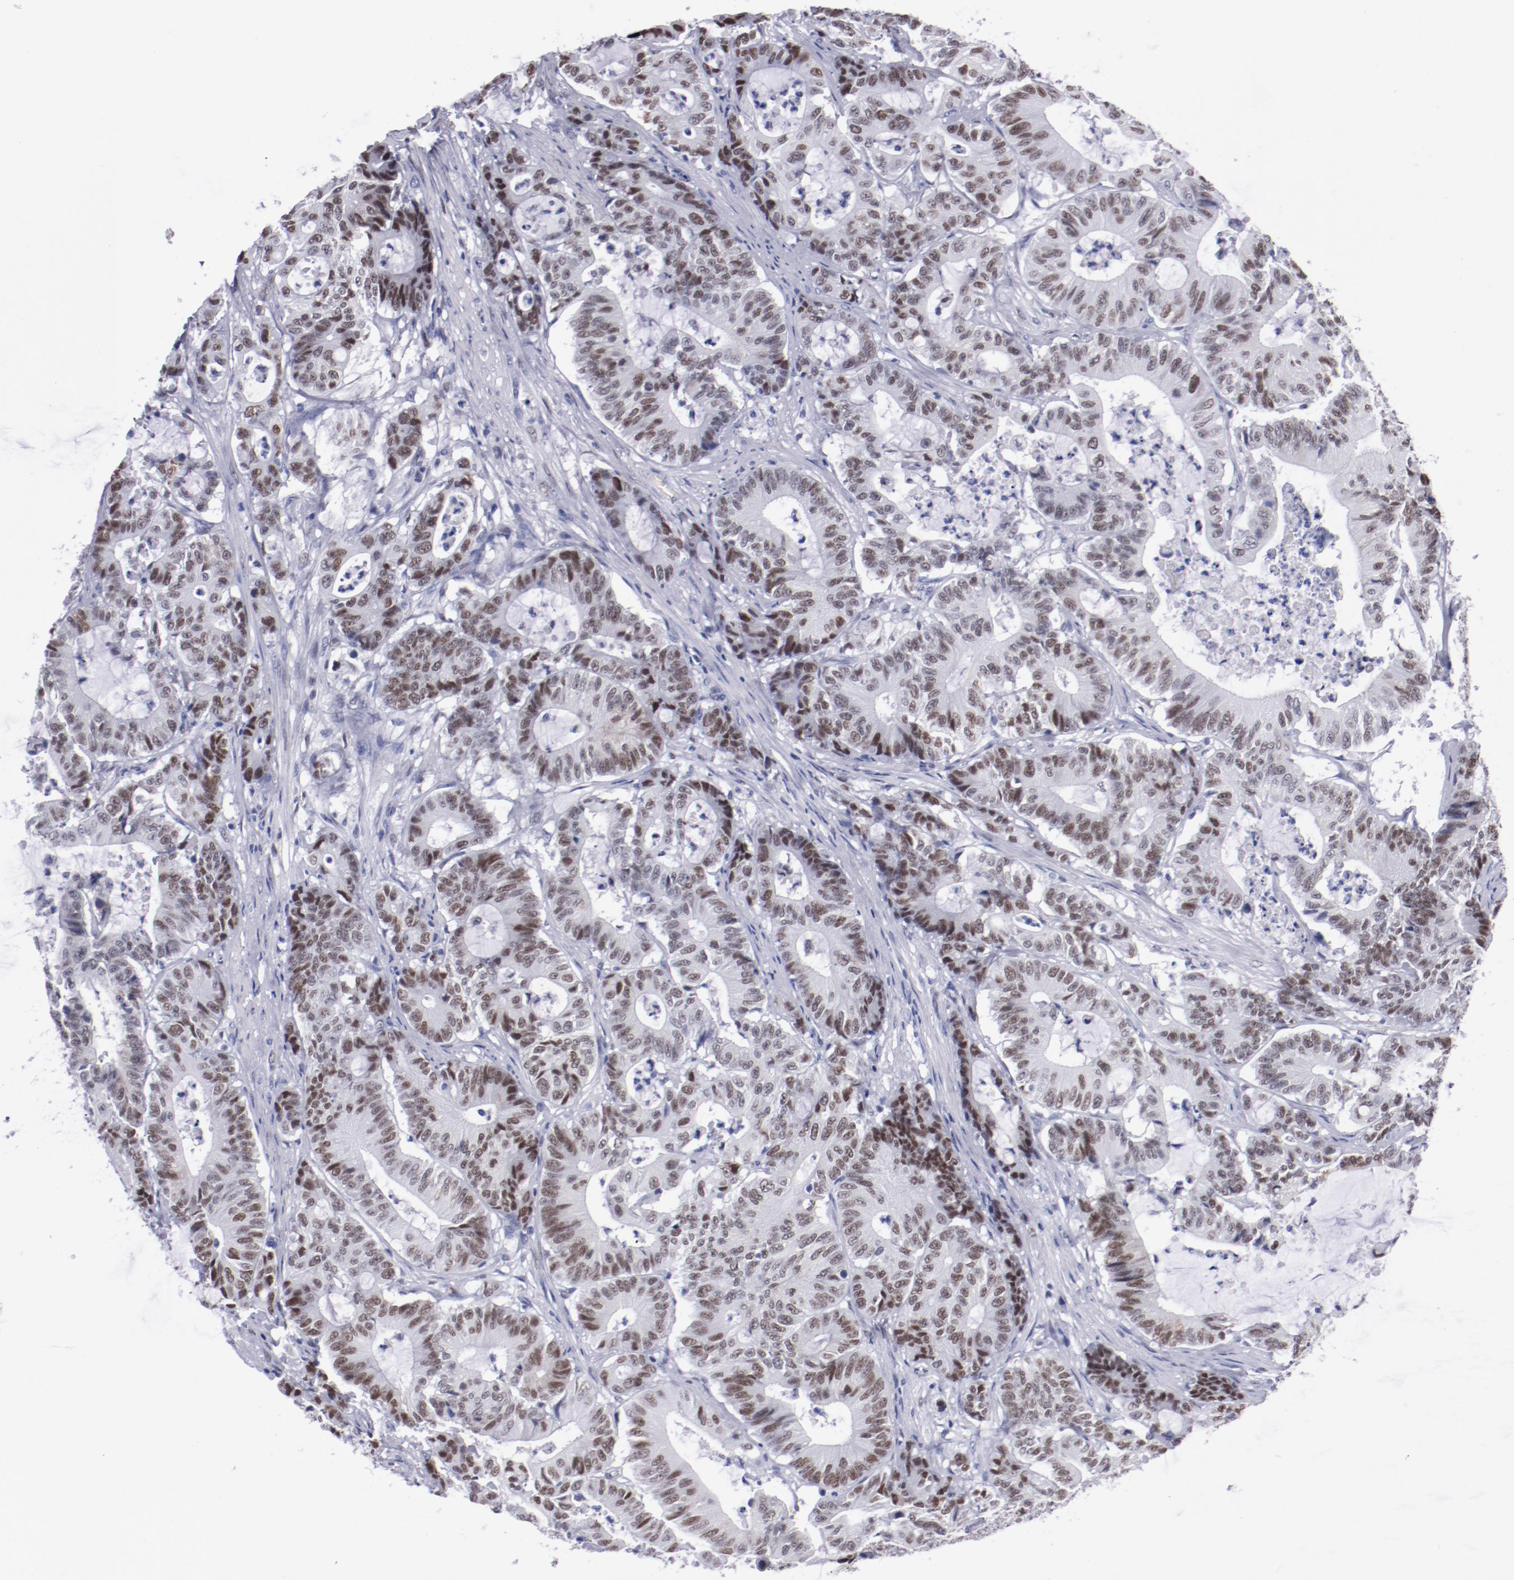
{"staining": {"intensity": "moderate", "quantity": ">75%", "location": "nuclear"}, "tissue": "colorectal cancer", "cell_type": "Tumor cells", "image_type": "cancer", "snomed": [{"axis": "morphology", "description": "Adenocarcinoma, NOS"}, {"axis": "topography", "description": "Colon"}], "caption": "This is an image of IHC staining of colorectal adenocarcinoma, which shows moderate expression in the nuclear of tumor cells.", "gene": "HNF1B", "patient": {"sex": "female", "age": 84}}